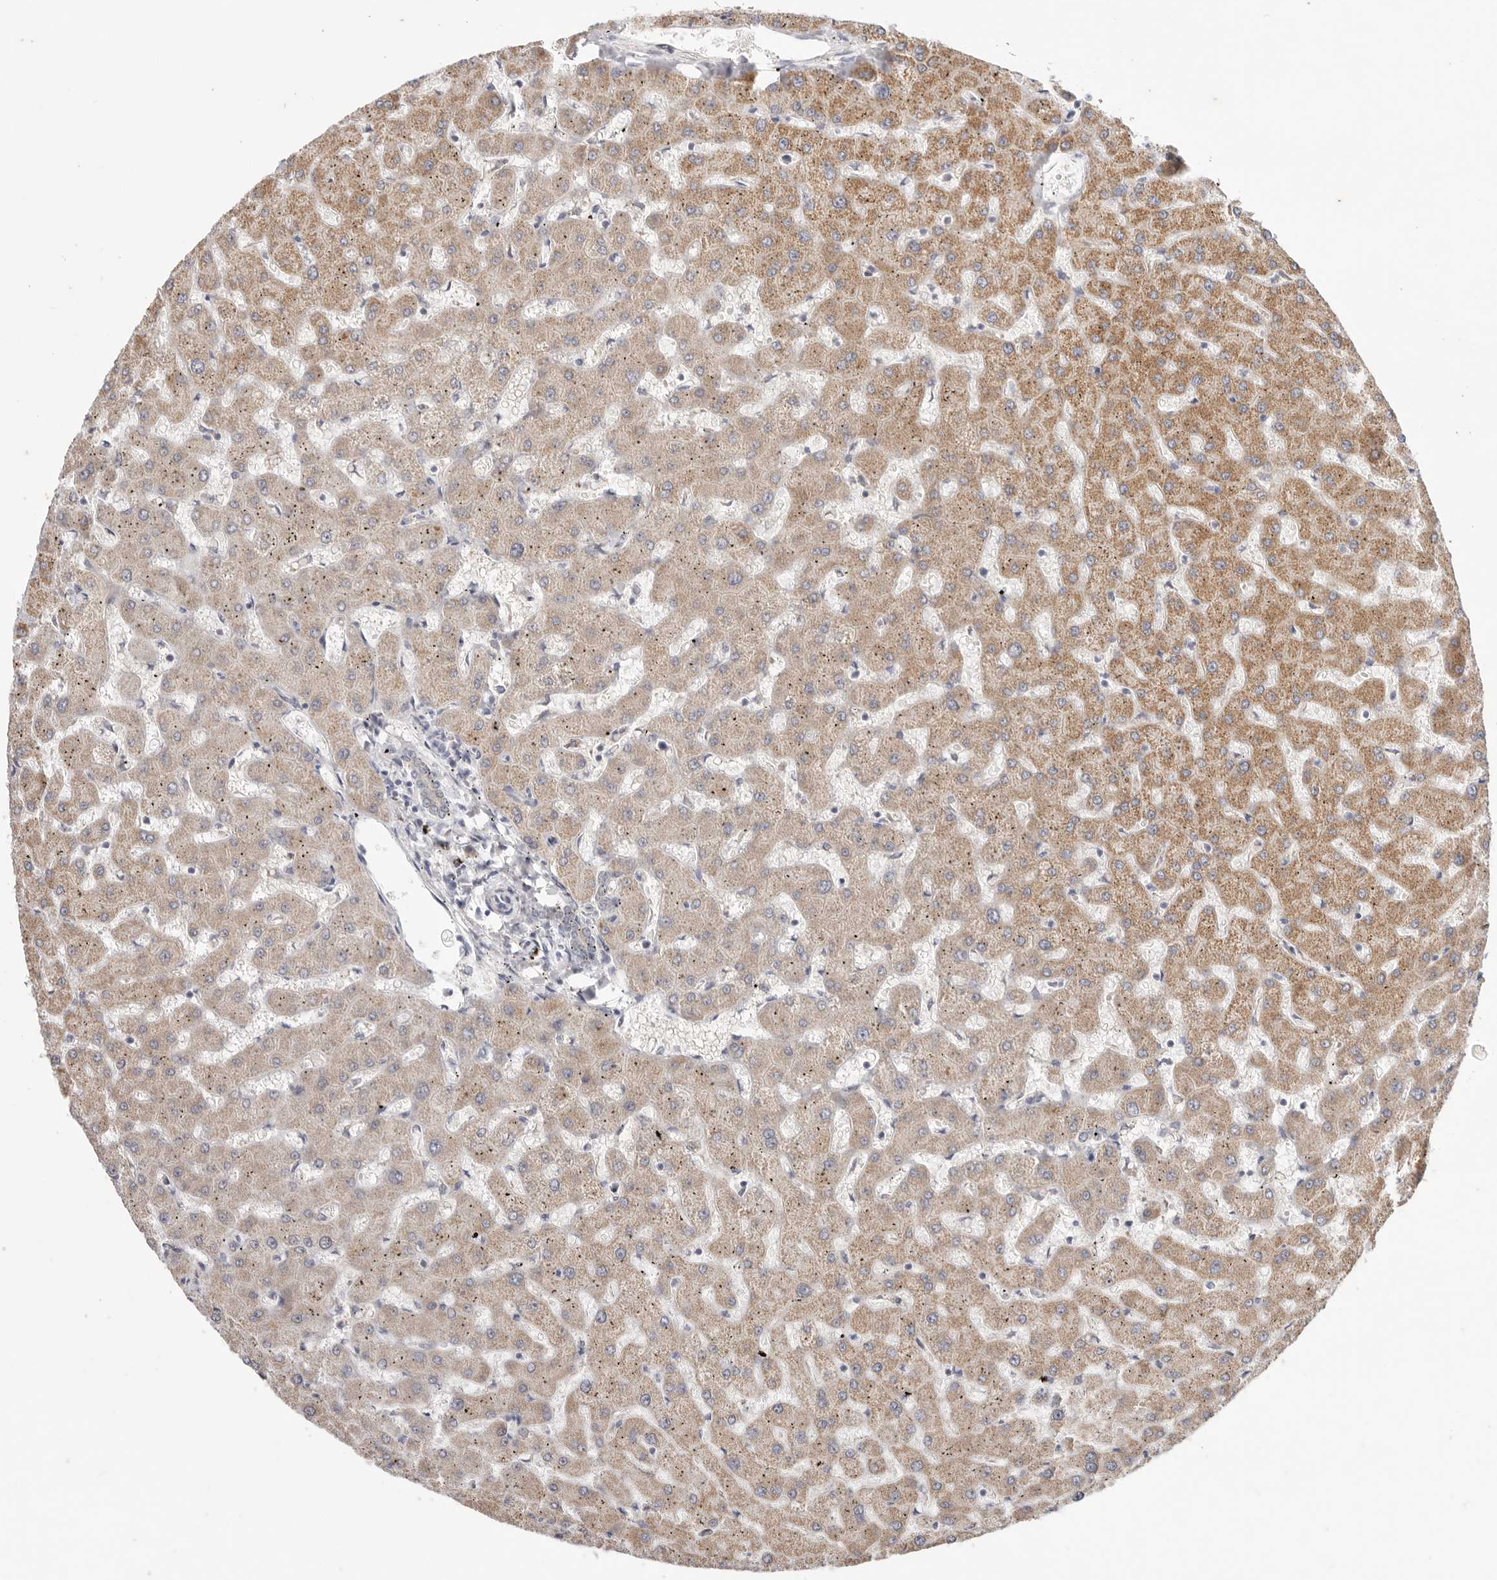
{"staining": {"intensity": "negative", "quantity": "none", "location": "none"}, "tissue": "liver", "cell_type": "Cholangiocytes", "image_type": "normal", "snomed": [{"axis": "morphology", "description": "Normal tissue, NOS"}, {"axis": "topography", "description": "Liver"}], "caption": "This is an immunohistochemistry histopathology image of benign human liver. There is no expression in cholangiocytes.", "gene": "WDR77", "patient": {"sex": "female", "age": 63}}